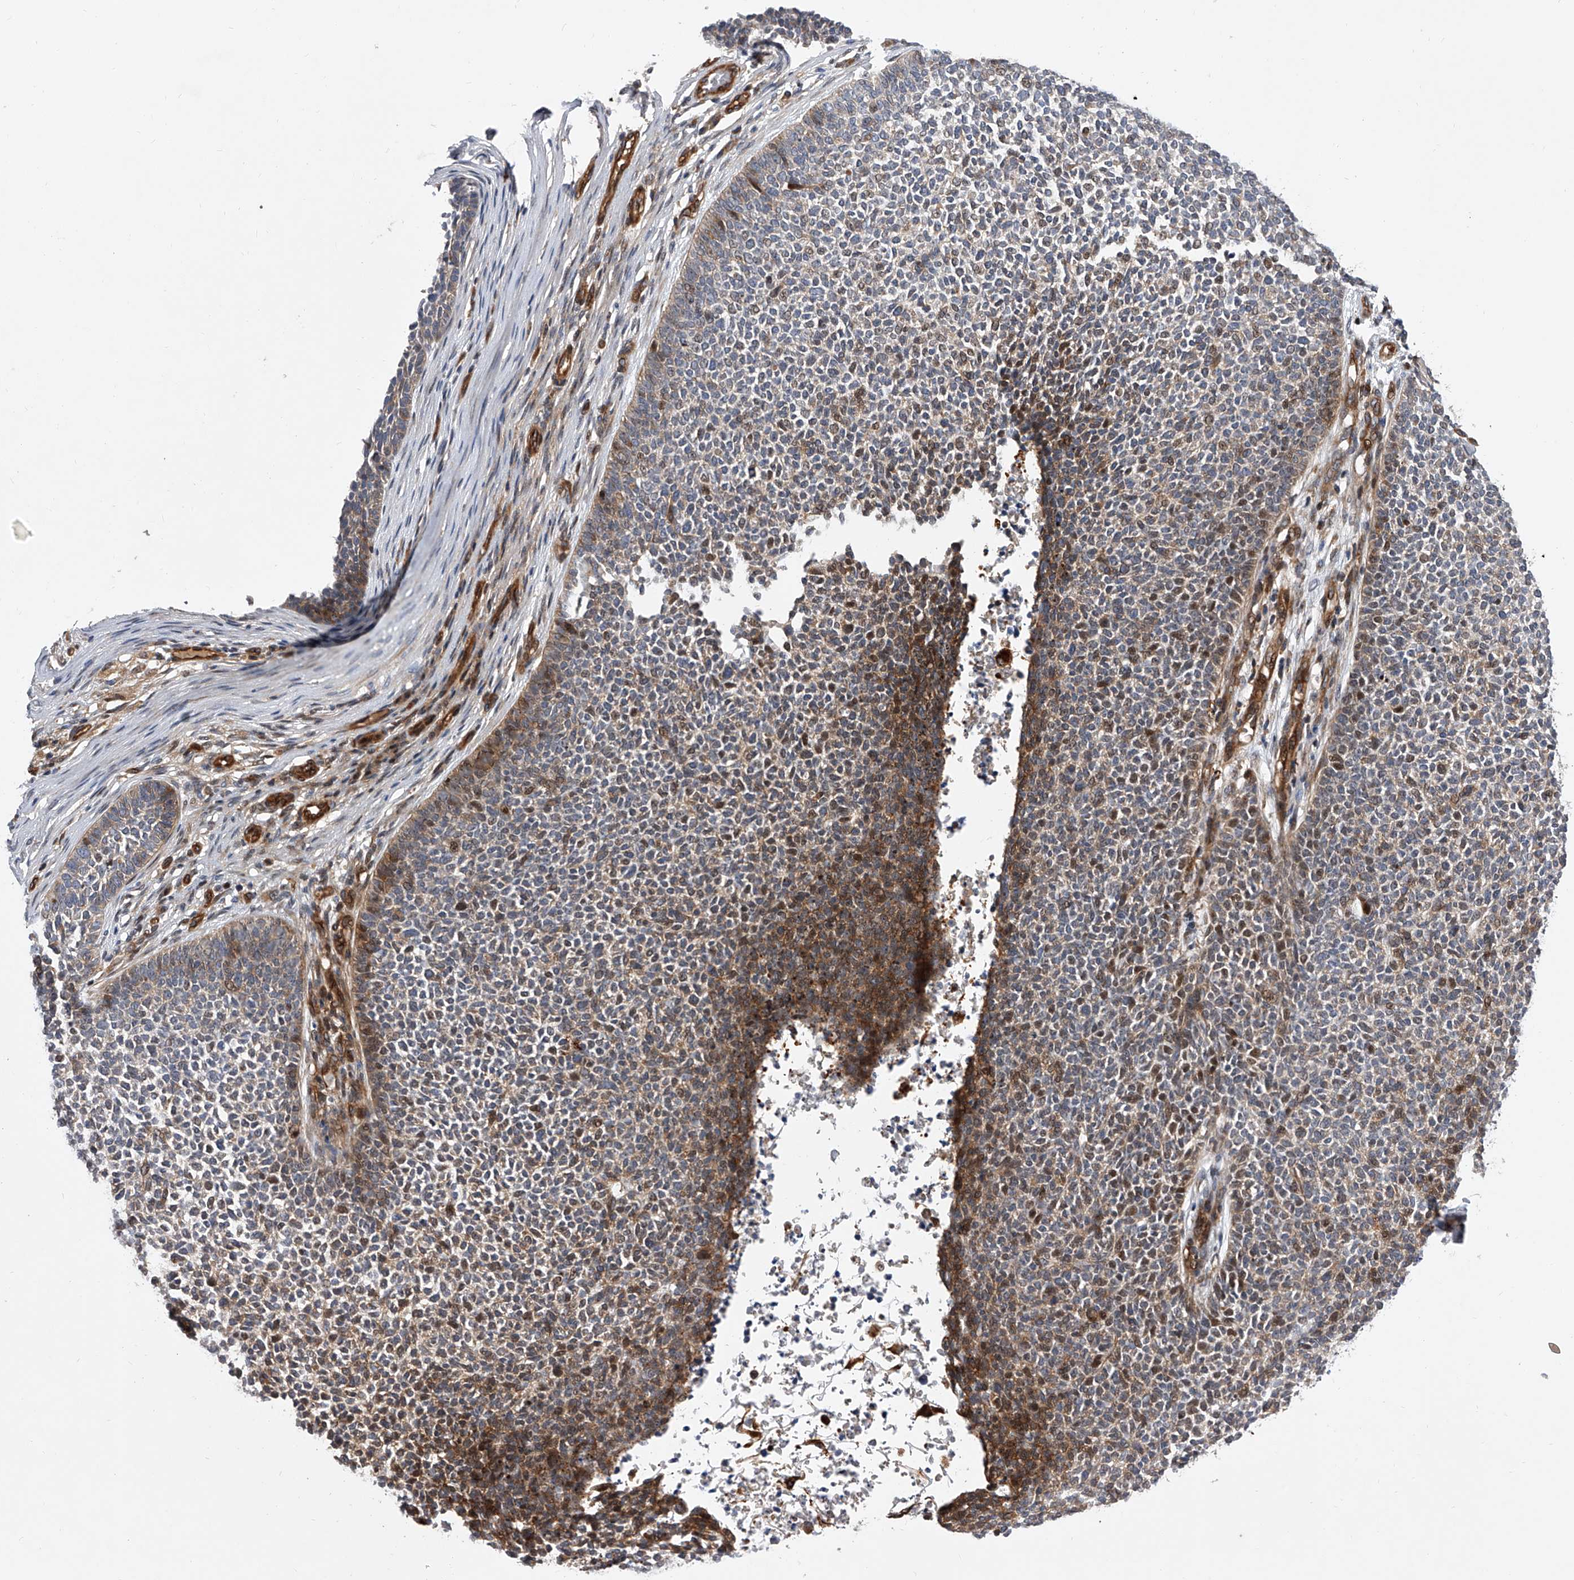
{"staining": {"intensity": "moderate", "quantity": "<25%", "location": "cytoplasmic/membranous,nuclear"}, "tissue": "skin cancer", "cell_type": "Tumor cells", "image_type": "cancer", "snomed": [{"axis": "morphology", "description": "Basal cell carcinoma"}, {"axis": "topography", "description": "Skin"}], "caption": "Immunohistochemical staining of skin cancer exhibits low levels of moderate cytoplasmic/membranous and nuclear staining in approximately <25% of tumor cells.", "gene": "PDSS2", "patient": {"sex": "female", "age": 84}}